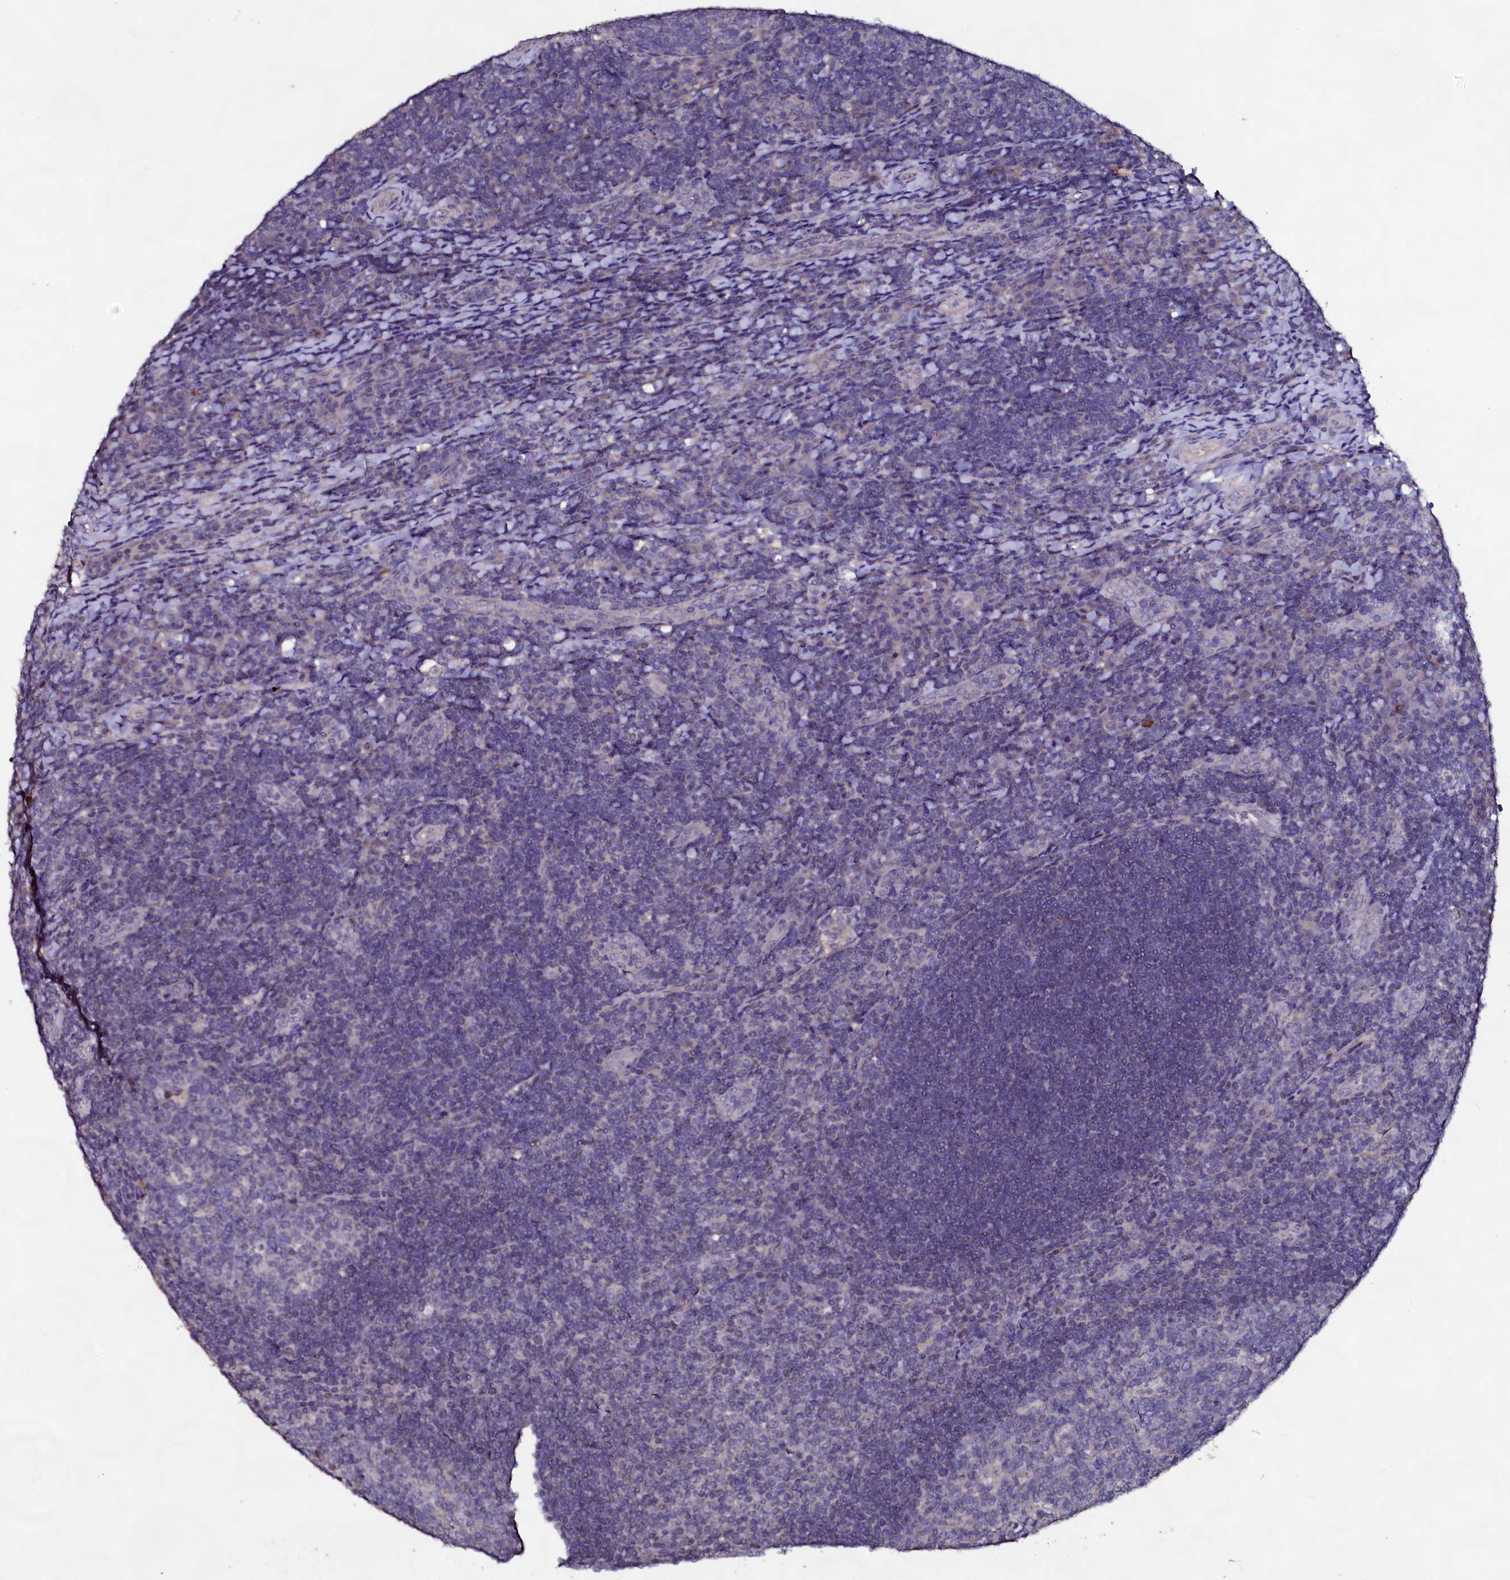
{"staining": {"intensity": "negative", "quantity": "none", "location": "none"}, "tissue": "tonsil", "cell_type": "Germinal center cells", "image_type": "normal", "snomed": [{"axis": "morphology", "description": "Normal tissue, NOS"}, {"axis": "topography", "description": "Tonsil"}], "caption": "The micrograph displays no significant staining in germinal center cells of tonsil. (DAB immunohistochemistry (IHC) visualized using brightfield microscopy, high magnification).", "gene": "USPL1", "patient": {"sex": "male", "age": 17}}